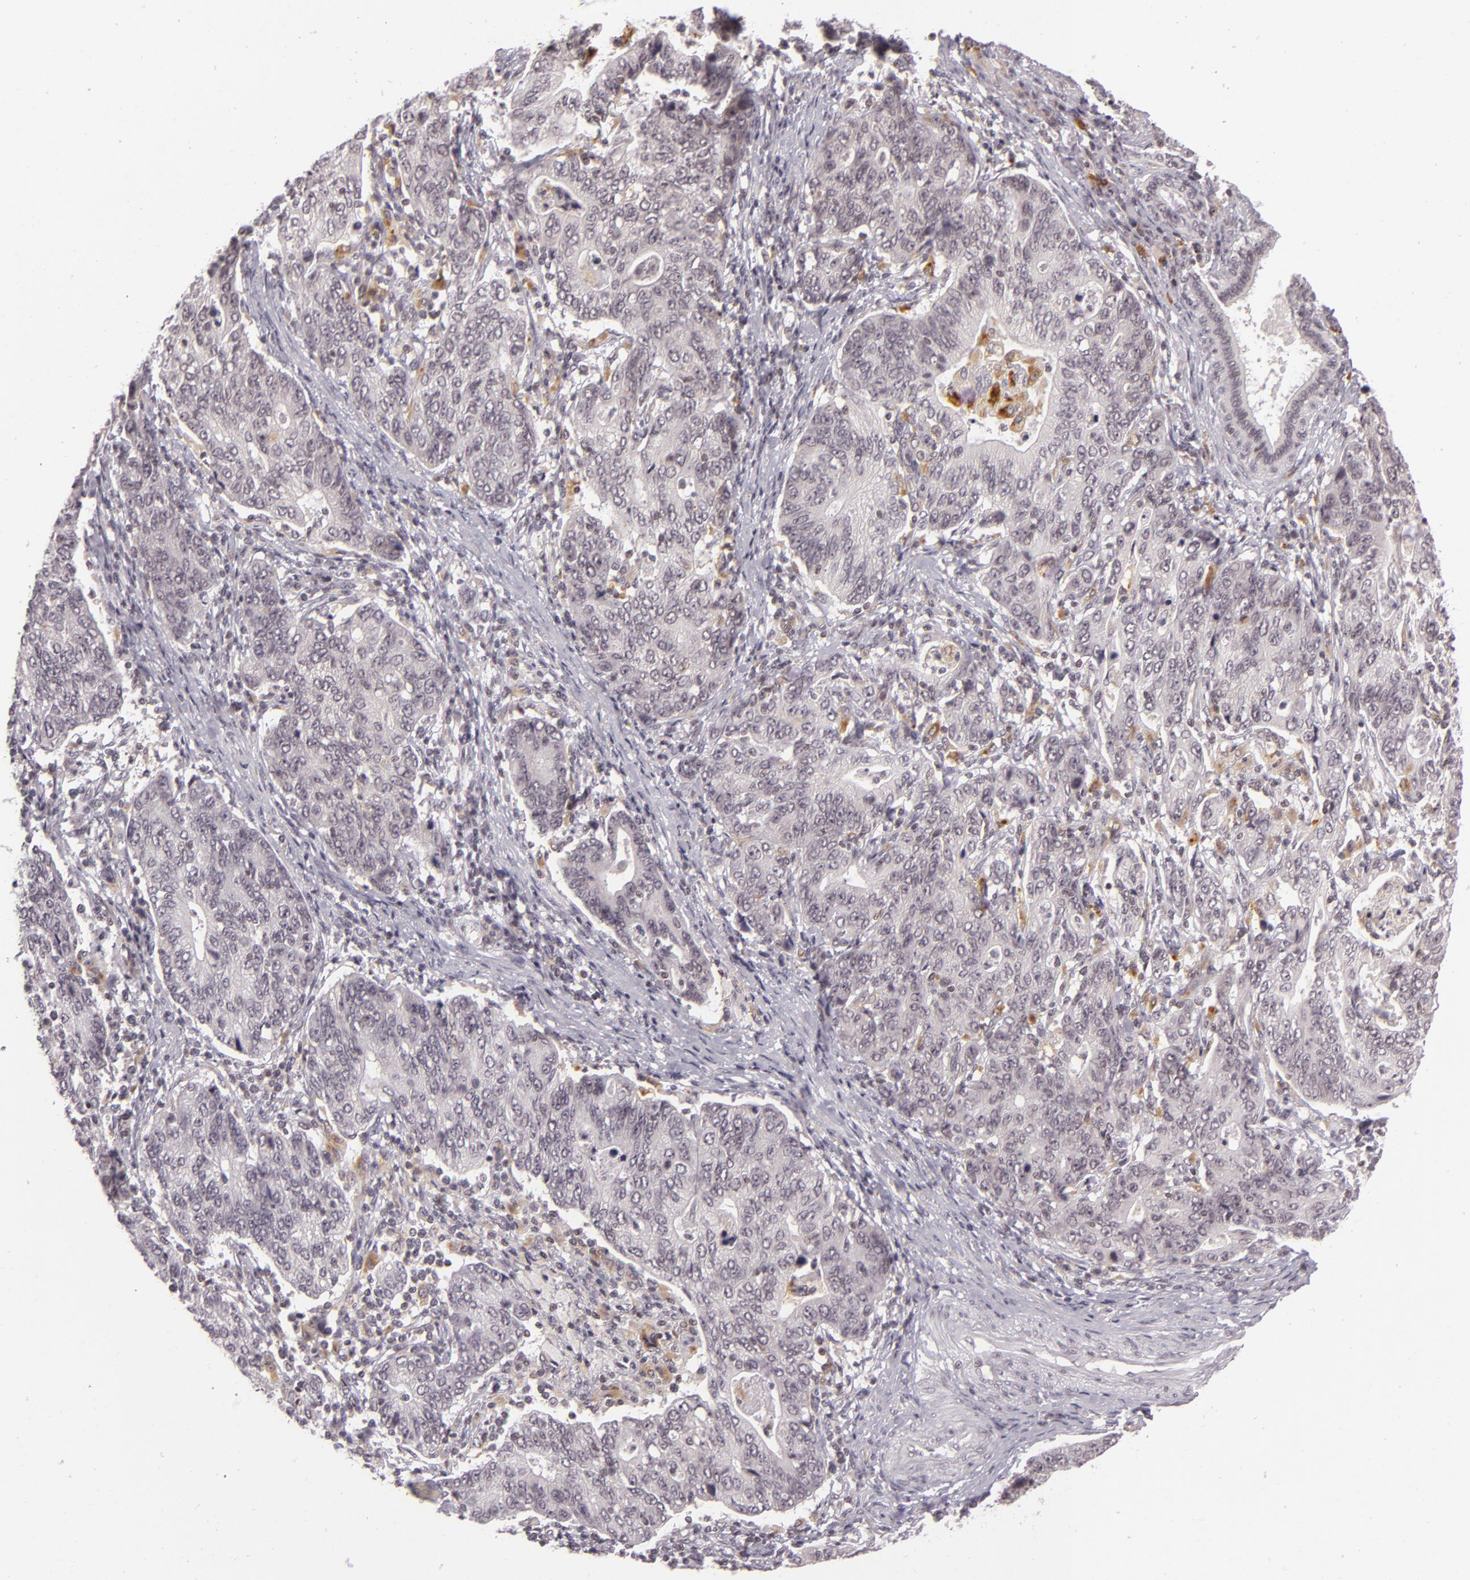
{"staining": {"intensity": "weak", "quantity": "25%-75%", "location": "nuclear"}, "tissue": "stomach cancer", "cell_type": "Tumor cells", "image_type": "cancer", "snomed": [{"axis": "morphology", "description": "Adenocarcinoma, NOS"}, {"axis": "topography", "description": "Esophagus"}, {"axis": "topography", "description": "Stomach"}], "caption": "Immunohistochemical staining of human stomach cancer (adenocarcinoma) shows low levels of weak nuclear protein positivity in about 25%-75% of tumor cells. The protein is stained brown, and the nuclei are stained in blue (DAB IHC with brightfield microscopy, high magnification).", "gene": "ZFX", "patient": {"sex": "male", "age": 74}}